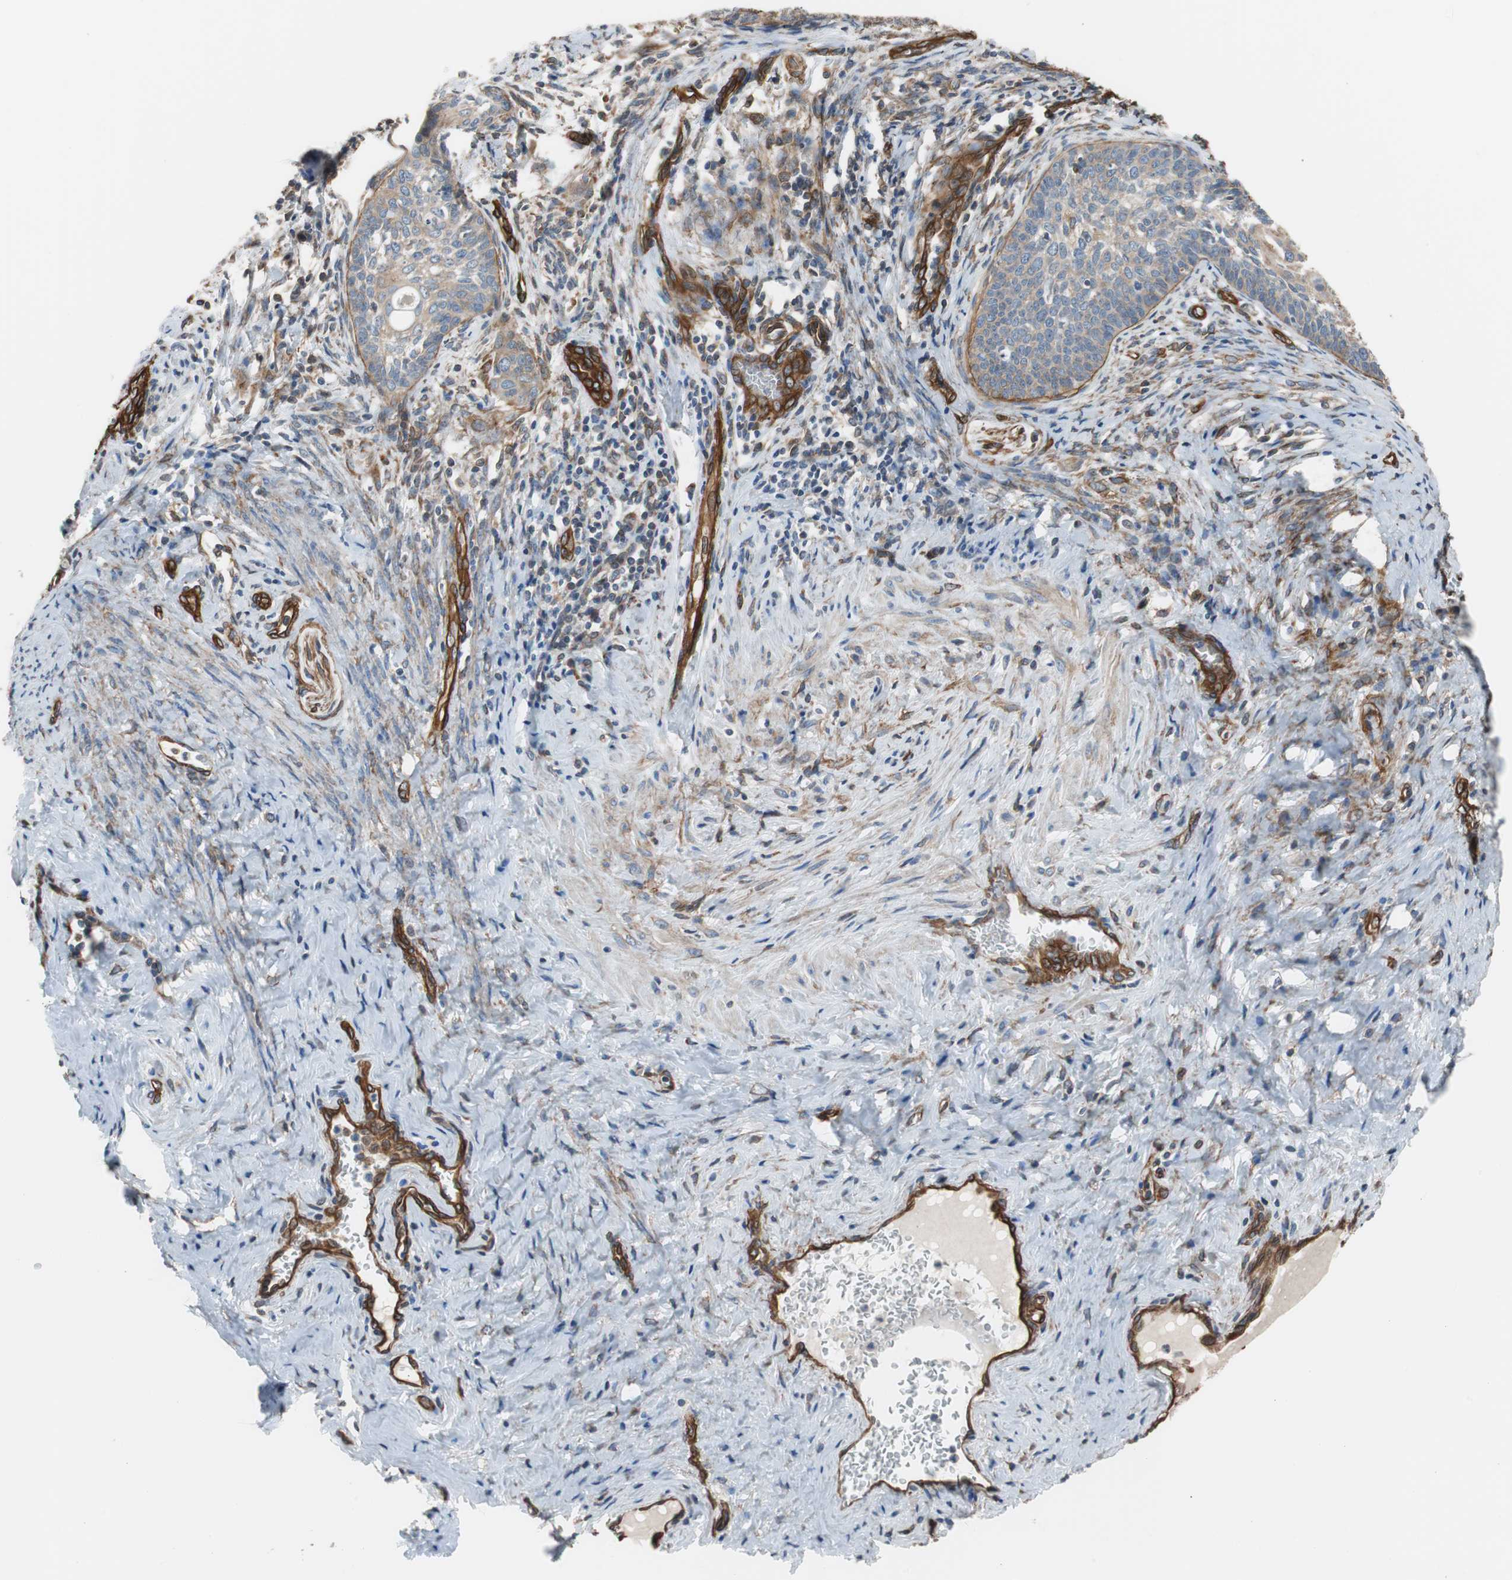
{"staining": {"intensity": "weak", "quantity": "25%-75%", "location": "cytoplasmic/membranous"}, "tissue": "cervical cancer", "cell_type": "Tumor cells", "image_type": "cancer", "snomed": [{"axis": "morphology", "description": "Squamous cell carcinoma, NOS"}, {"axis": "topography", "description": "Cervix"}], "caption": "IHC staining of squamous cell carcinoma (cervical), which displays low levels of weak cytoplasmic/membranous staining in approximately 25%-75% of tumor cells indicating weak cytoplasmic/membranous protein staining. The staining was performed using DAB (3,3'-diaminobenzidine) (brown) for protein detection and nuclei were counterstained in hematoxylin (blue).", "gene": "KIF3B", "patient": {"sex": "female", "age": 33}}